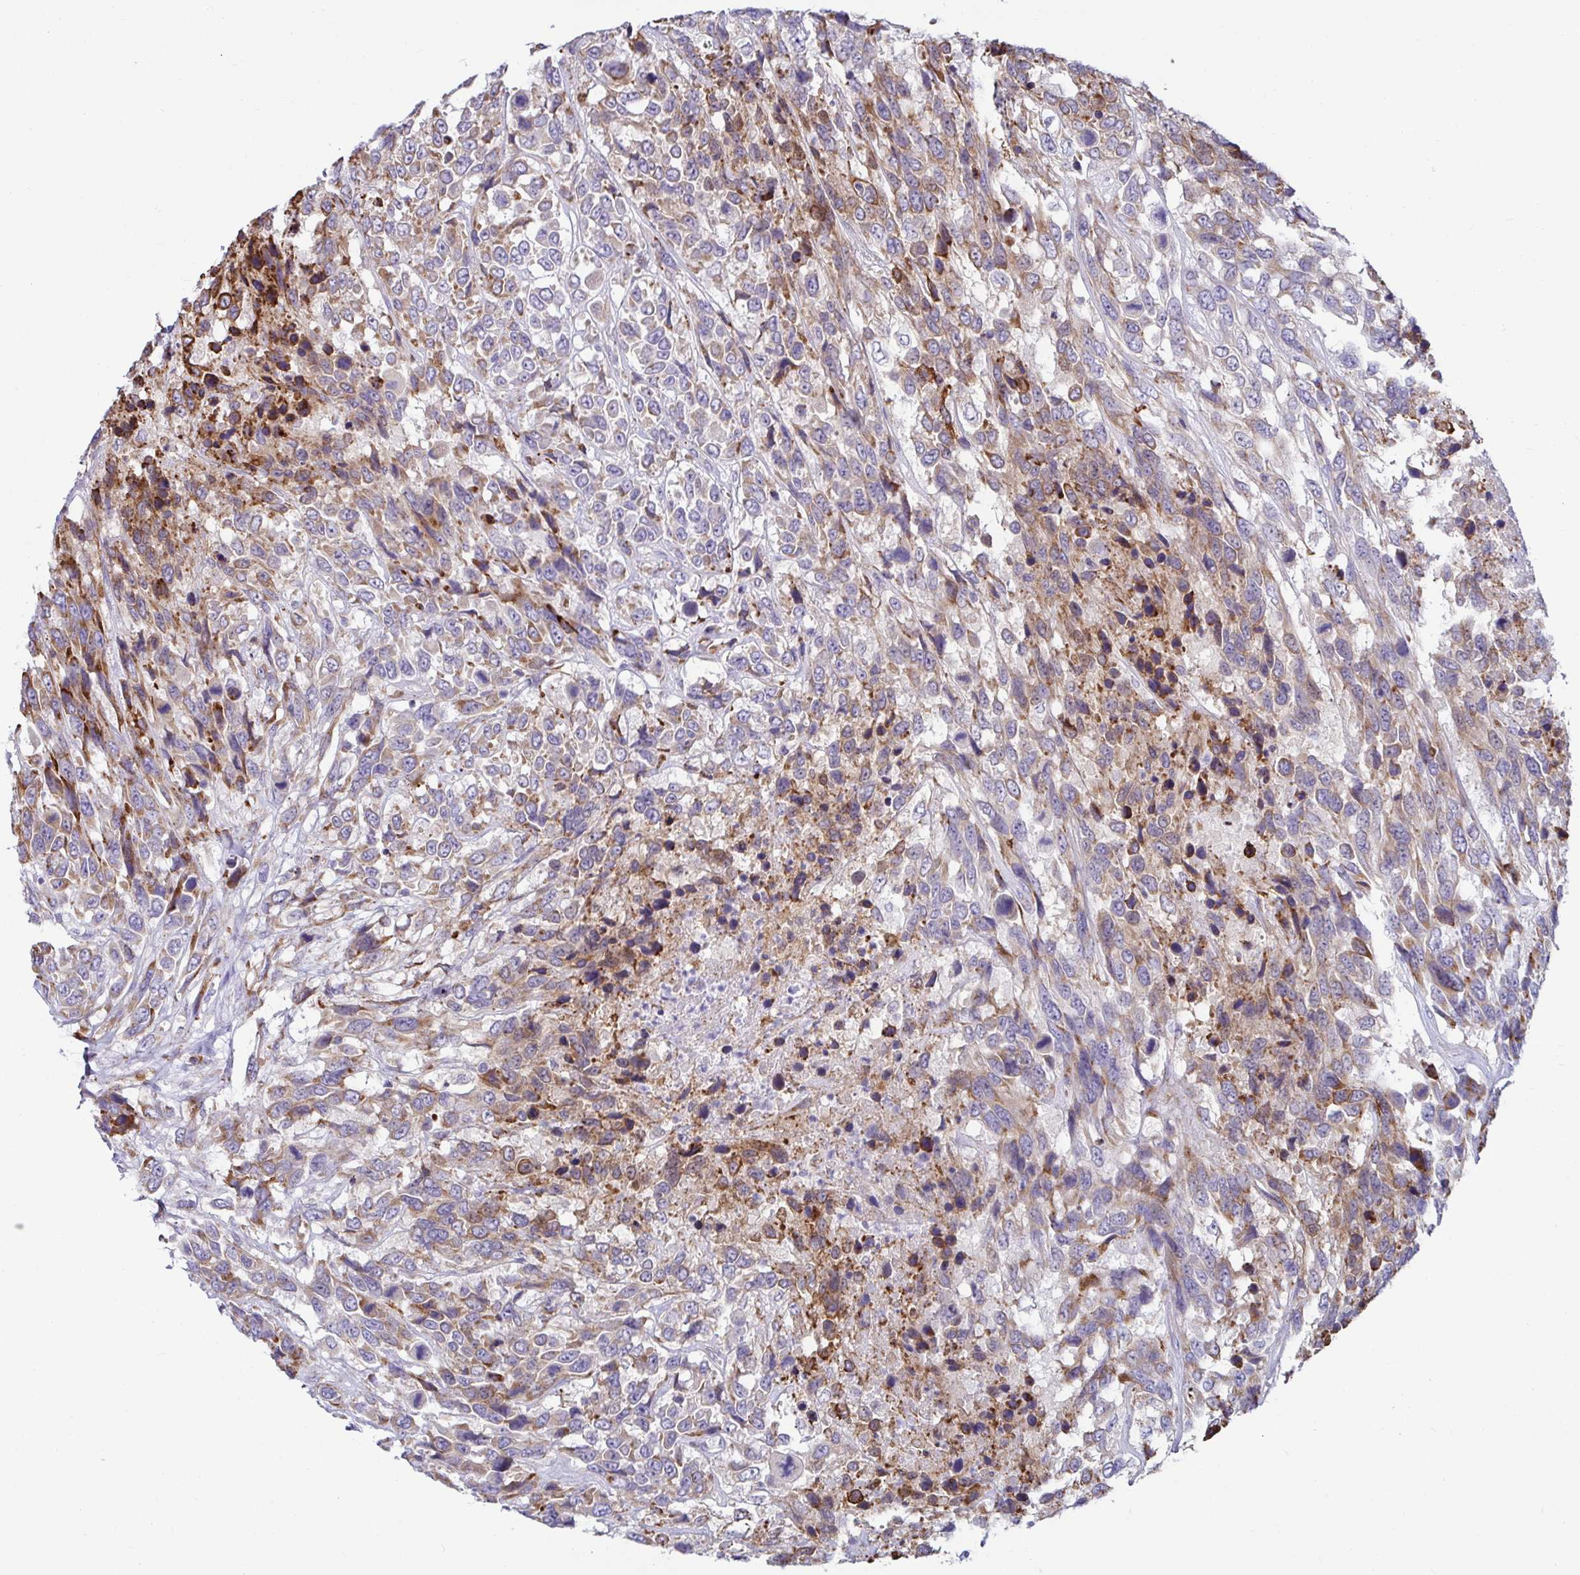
{"staining": {"intensity": "moderate", "quantity": "25%-75%", "location": "cytoplasmic/membranous"}, "tissue": "urothelial cancer", "cell_type": "Tumor cells", "image_type": "cancer", "snomed": [{"axis": "morphology", "description": "Urothelial carcinoma, High grade"}, {"axis": "topography", "description": "Urinary bladder"}], "caption": "A photomicrograph of urothelial cancer stained for a protein reveals moderate cytoplasmic/membranous brown staining in tumor cells.", "gene": "TFPI2", "patient": {"sex": "female", "age": 70}}